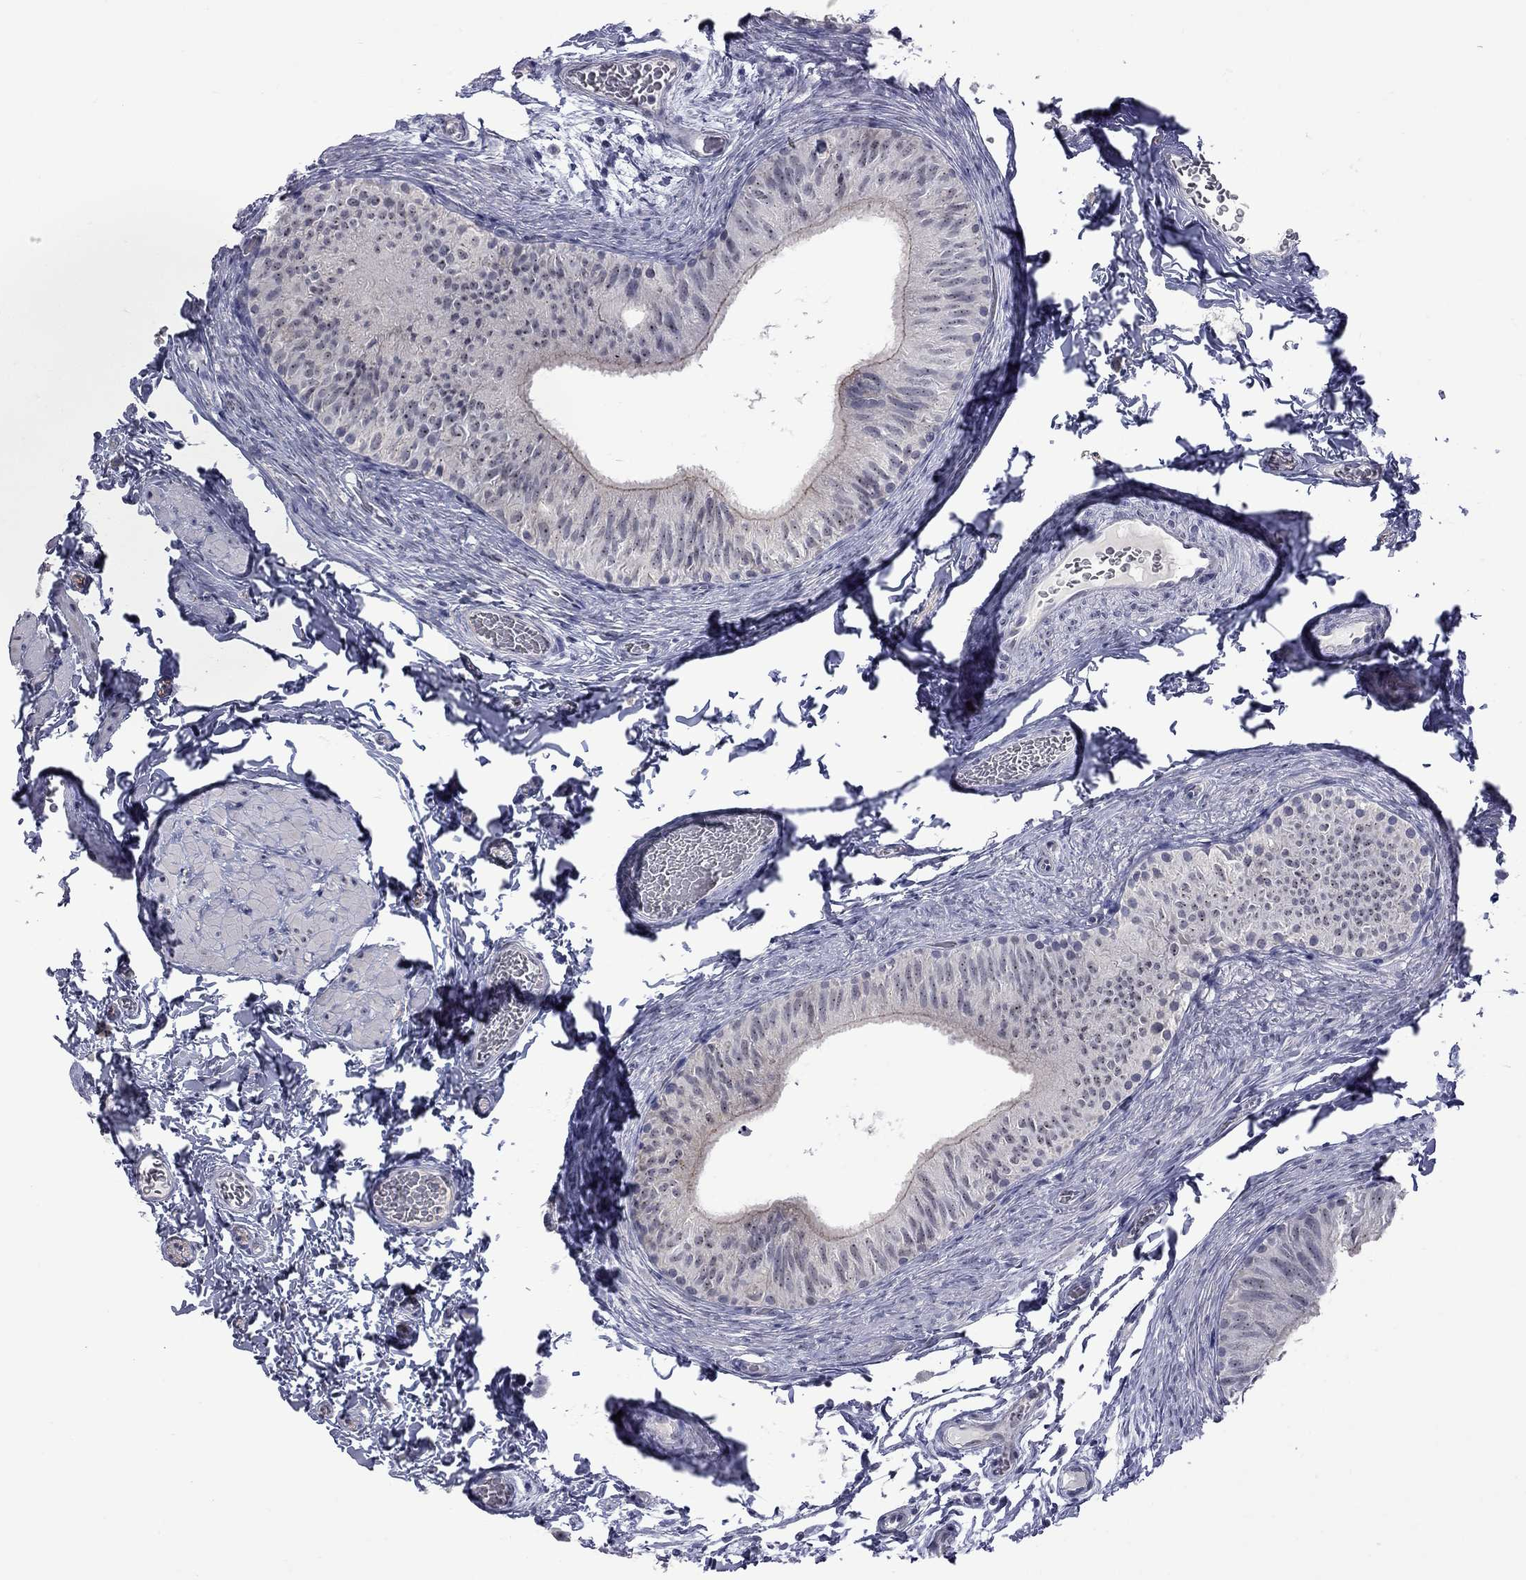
{"staining": {"intensity": "weak", "quantity": "25%-75%", "location": "nuclear"}, "tissue": "epididymis", "cell_type": "Glandular cells", "image_type": "normal", "snomed": [{"axis": "morphology", "description": "Normal tissue, NOS"}, {"axis": "topography", "description": "Epididymis"}, {"axis": "topography", "description": "Vas deferens"}], "caption": "Immunohistochemical staining of benign epididymis exhibits low levels of weak nuclear staining in approximately 25%-75% of glandular cells.", "gene": "GSG1L", "patient": {"sex": "male", "age": 23}}